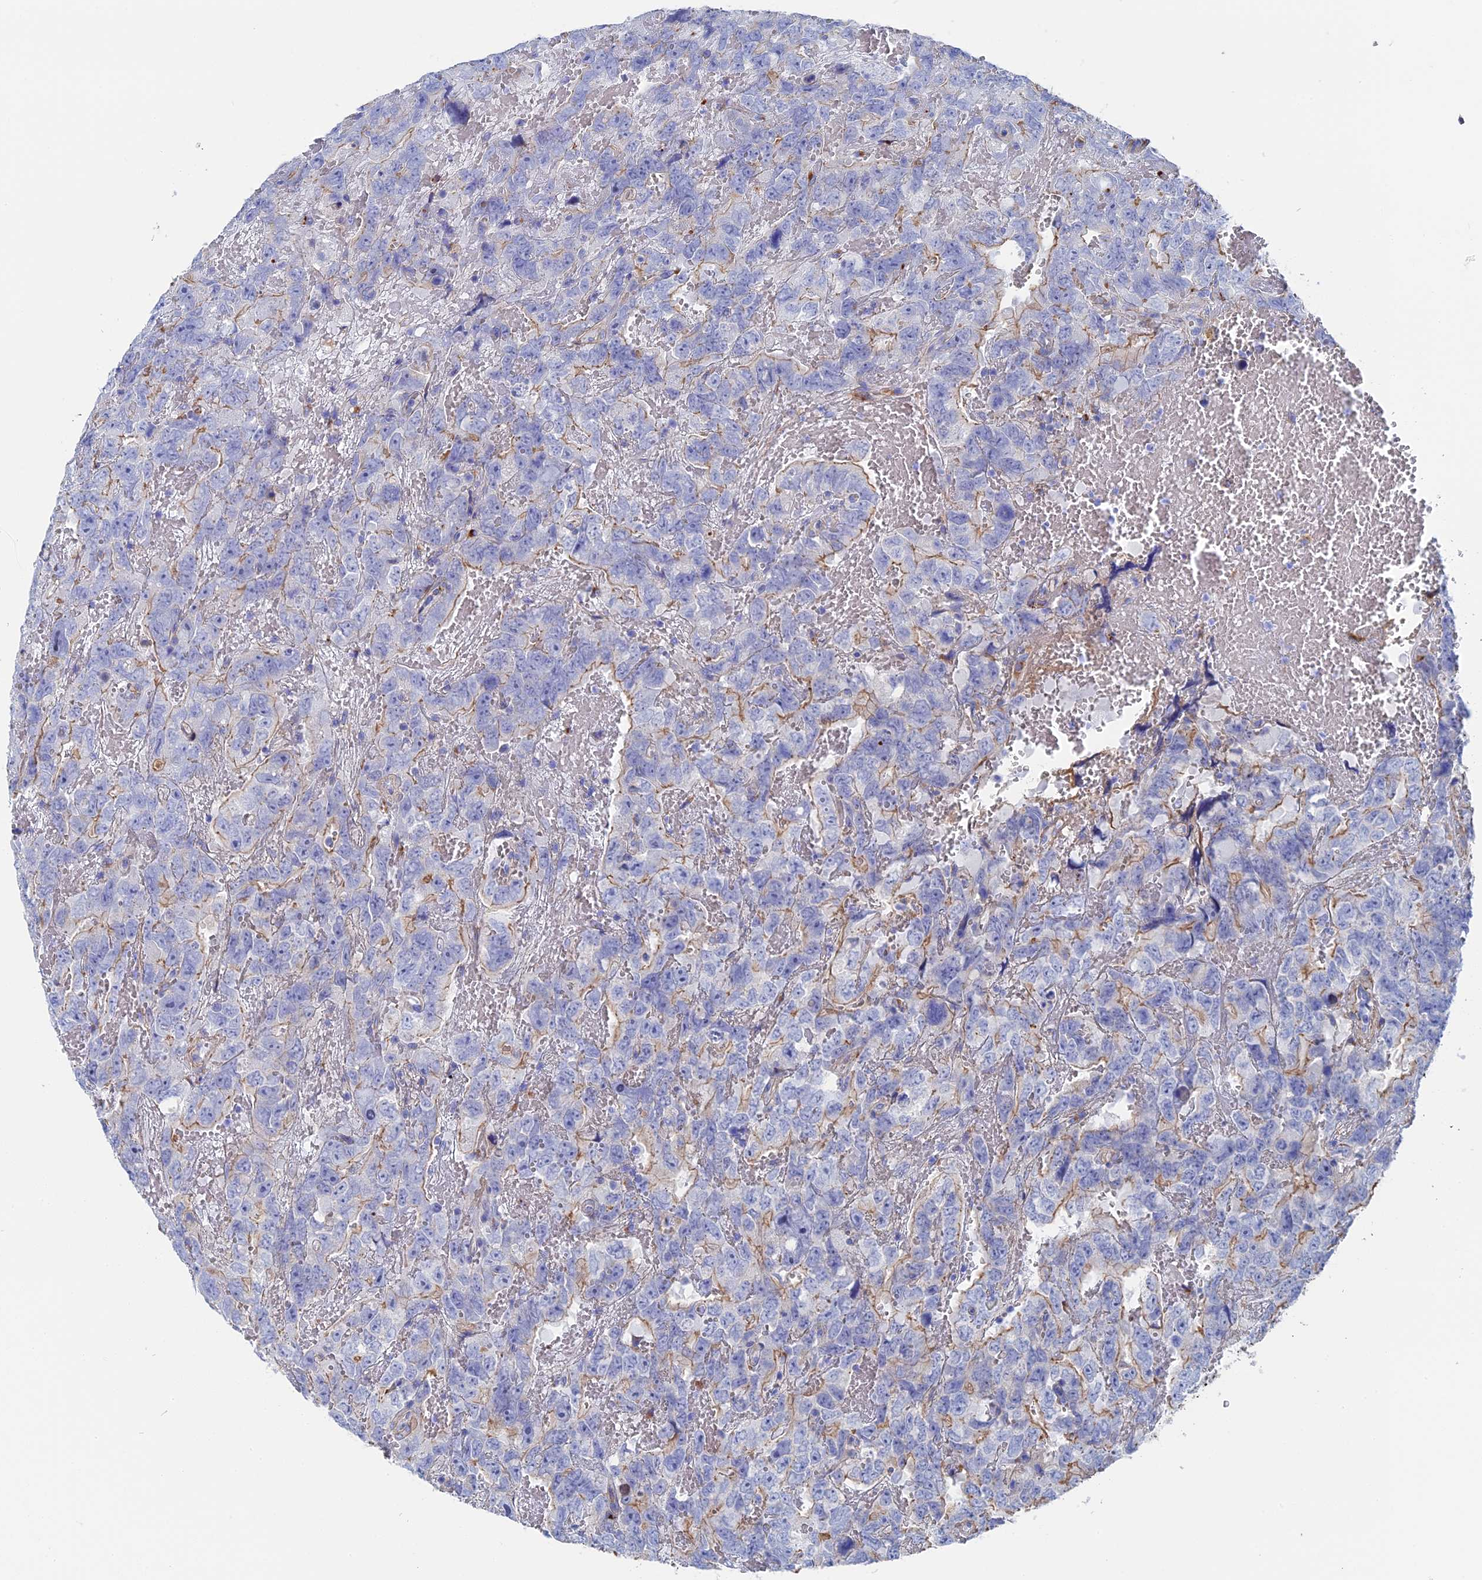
{"staining": {"intensity": "weak", "quantity": "<25%", "location": "cytoplasmic/membranous"}, "tissue": "testis cancer", "cell_type": "Tumor cells", "image_type": "cancer", "snomed": [{"axis": "morphology", "description": "Carcinoma, Embryonal, NOS"}, {"axis": "topography", "description": "Testis"}], "caption": "Immunohistochemistry (IHC) image of neoplastic tissue: testis cancer (embryonal carcinoma) stained with DAB (3,3'-diaminobenzidine) exhibits no significant protein positivity in tumor cells.", "gene": "STRA6", "patient": {"sex": "male", "age": 45}}